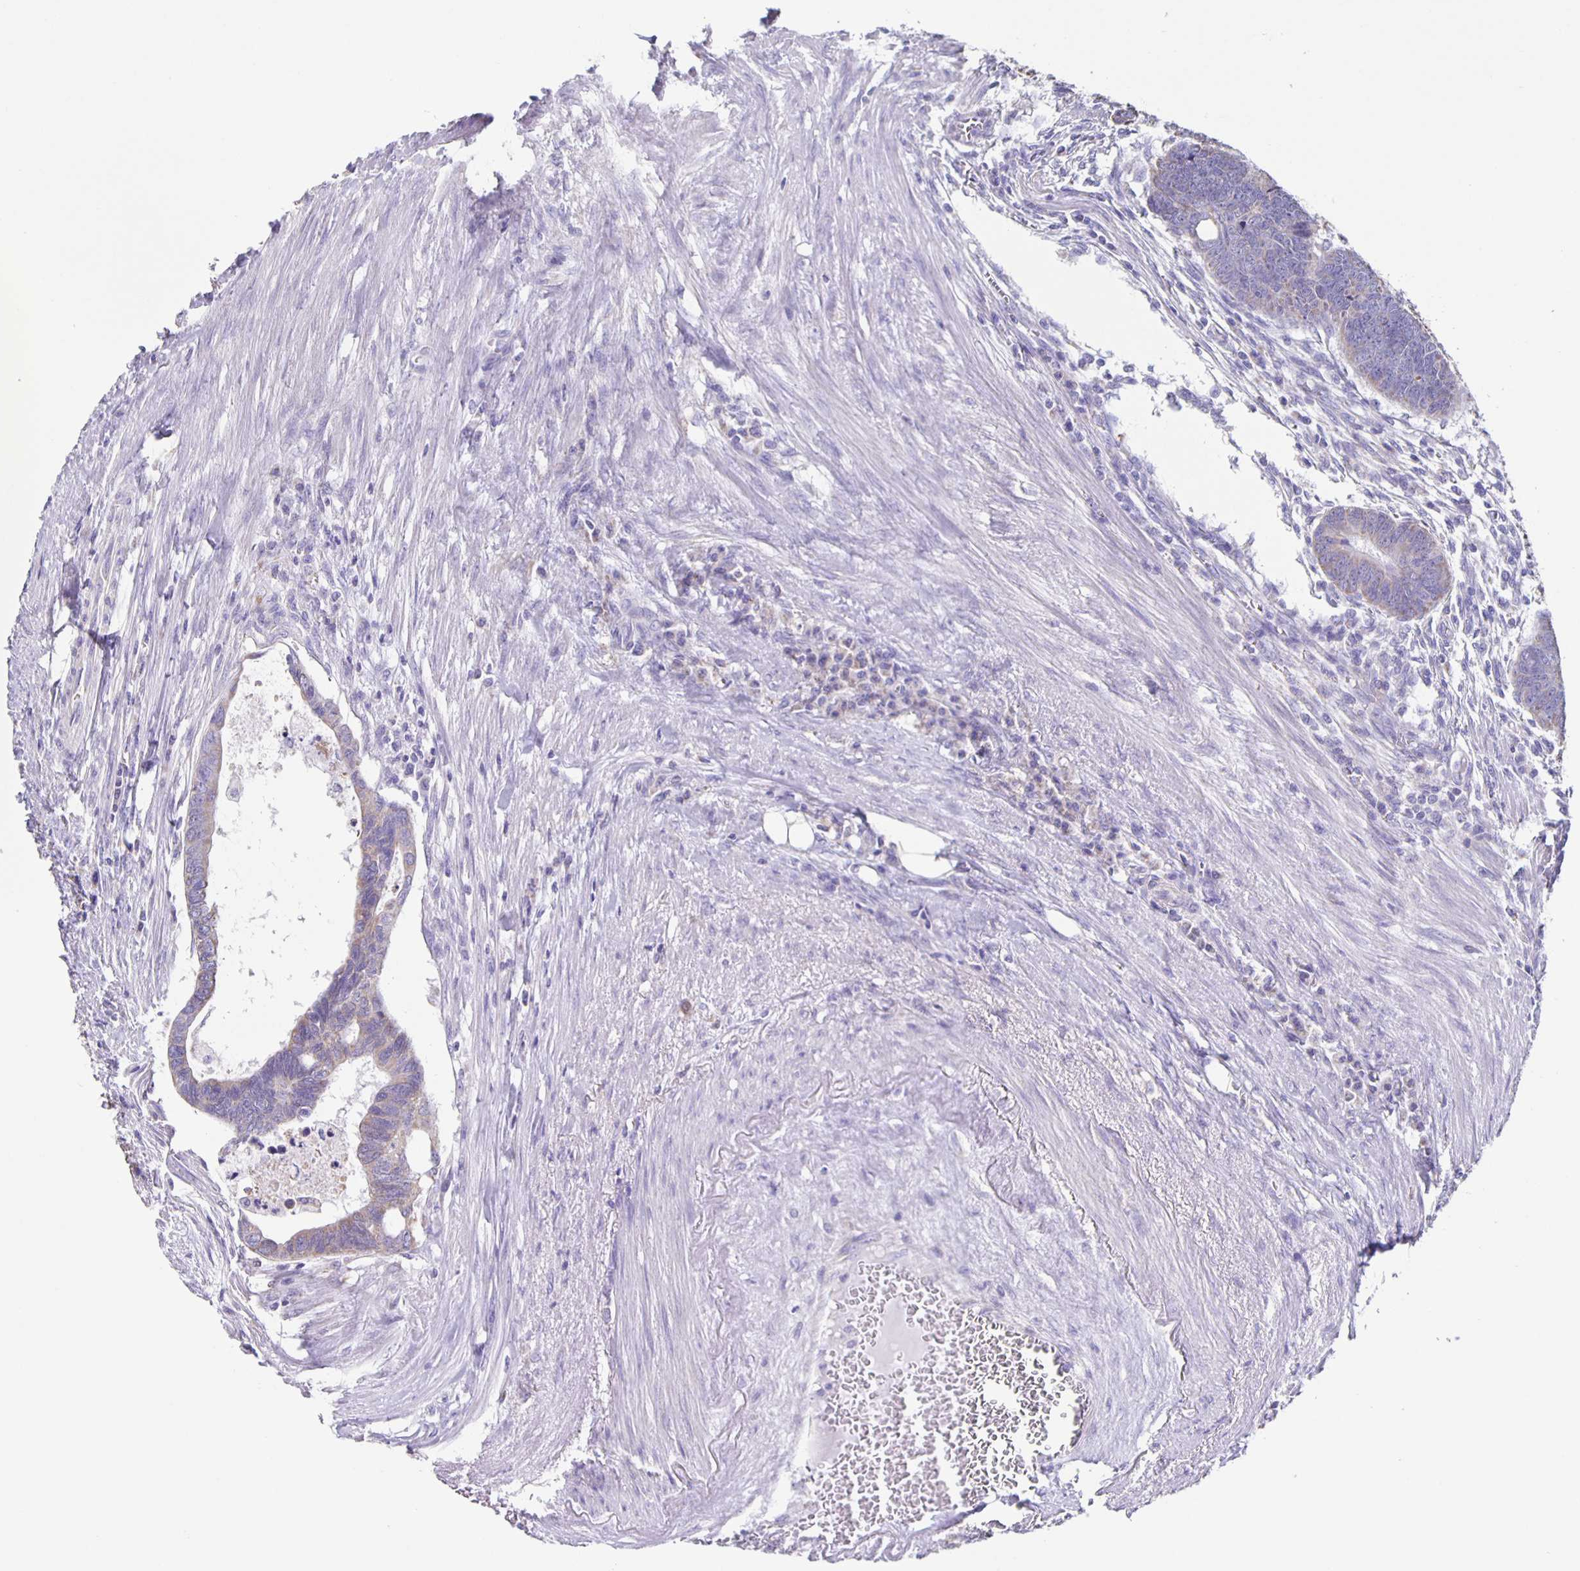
{"staining": {"intensity": "weak", "quantity": "25%-75%", "location": "cytoplasmic/membranous"}, "tissue": "colorectal cancer", "cell_type": "Tumor cells", "image_type": "cancer", "snomed": [{"axis": "morphology", "description": "Adenocarcinoma, NOS"}, {"axis": "topography", "description": "Colon"}], "caption": "Immunohistochemistry image of human colorectal cancer stained for a protein (brown), which displays low levels of weak cytoplasmic/membranous staining in about 25%-75% of tumor cells.", "gene": "TPPP", "patient": {"sex": "male", "age": 62}}